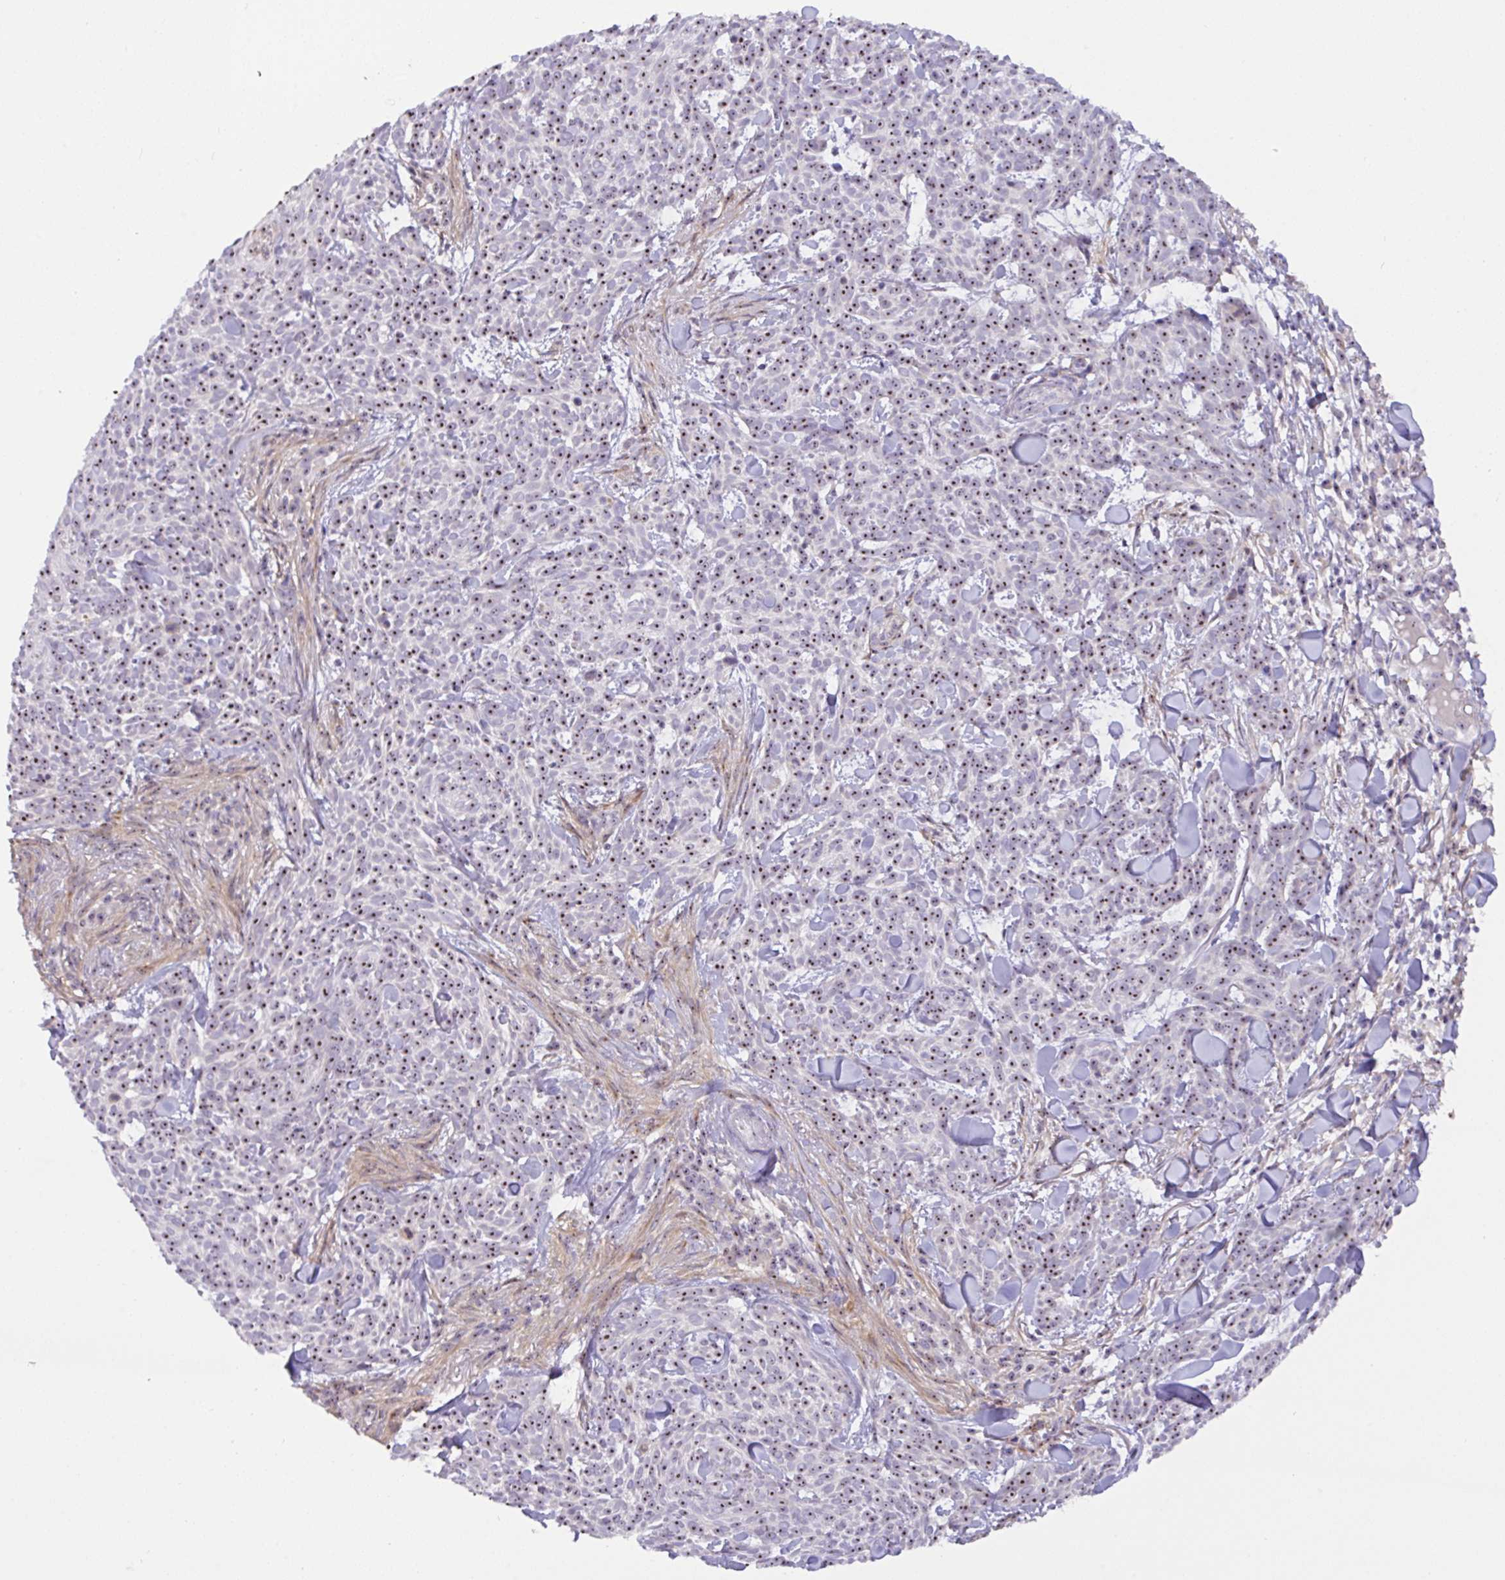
{"staining": {"intensity": "strong", "quantity": "25%-75%", "location": "nuclear"}, "tissue": "skin cancer", "cell_type": "Tumor cells", "image_type": "cancer", "snomed": [{"axis": "morphology", "description": "Basal cell carcinoma"}, {"axis": "topography", "description": "Skin"}], "caption": "A brown stain shows strong nuclear staining of a protein in basal cell carcinoma (skin) tumor cells. The protein of interest is shown in brown color, while the nuclei are stained blue.", "gene": "MXRA8", "patient": {"sex": "female", "age": 93}}